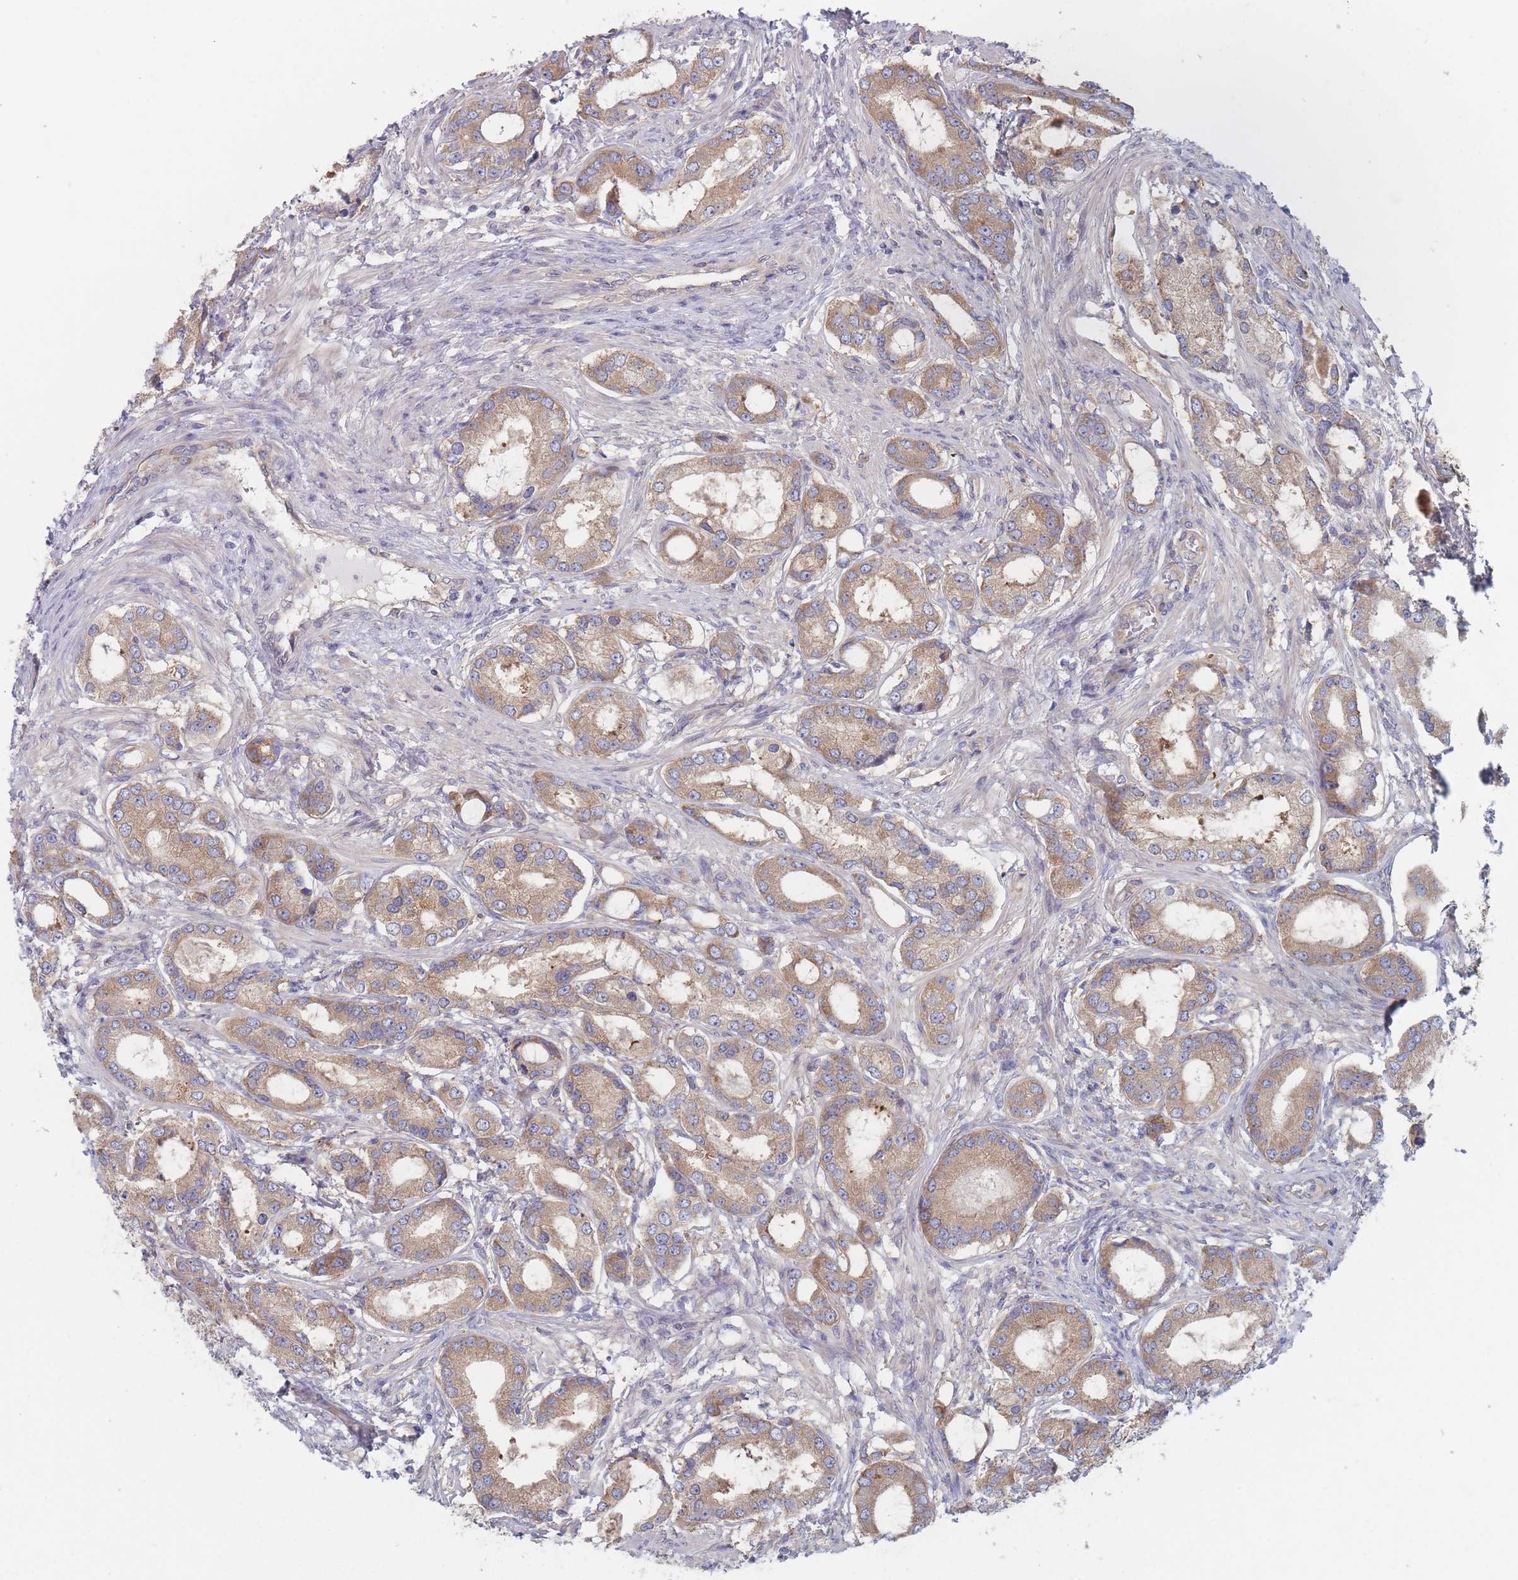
{"staining": {"intensity": "moderate", "quantity": ">75%", "location": "cytoplasmic/membranous"}, "tissue": "prostate cancer", "cell_type": "Tumor cells", "image_type": "cancer", "snomed": [{"axis": "morphology", "description": "Adenocarcinoma, High grade"}, {"axis": "topography", "description": "Prostate"}], "caption": "Brown immunohistochemical staining in prostate adenocarcinoma (high-grade) shows moderate cytoplasmic/membranous expression in approximately >75% of tumor cells.", "gene": "EFCC1", "patient": {"sex": "male", "age": 69}}